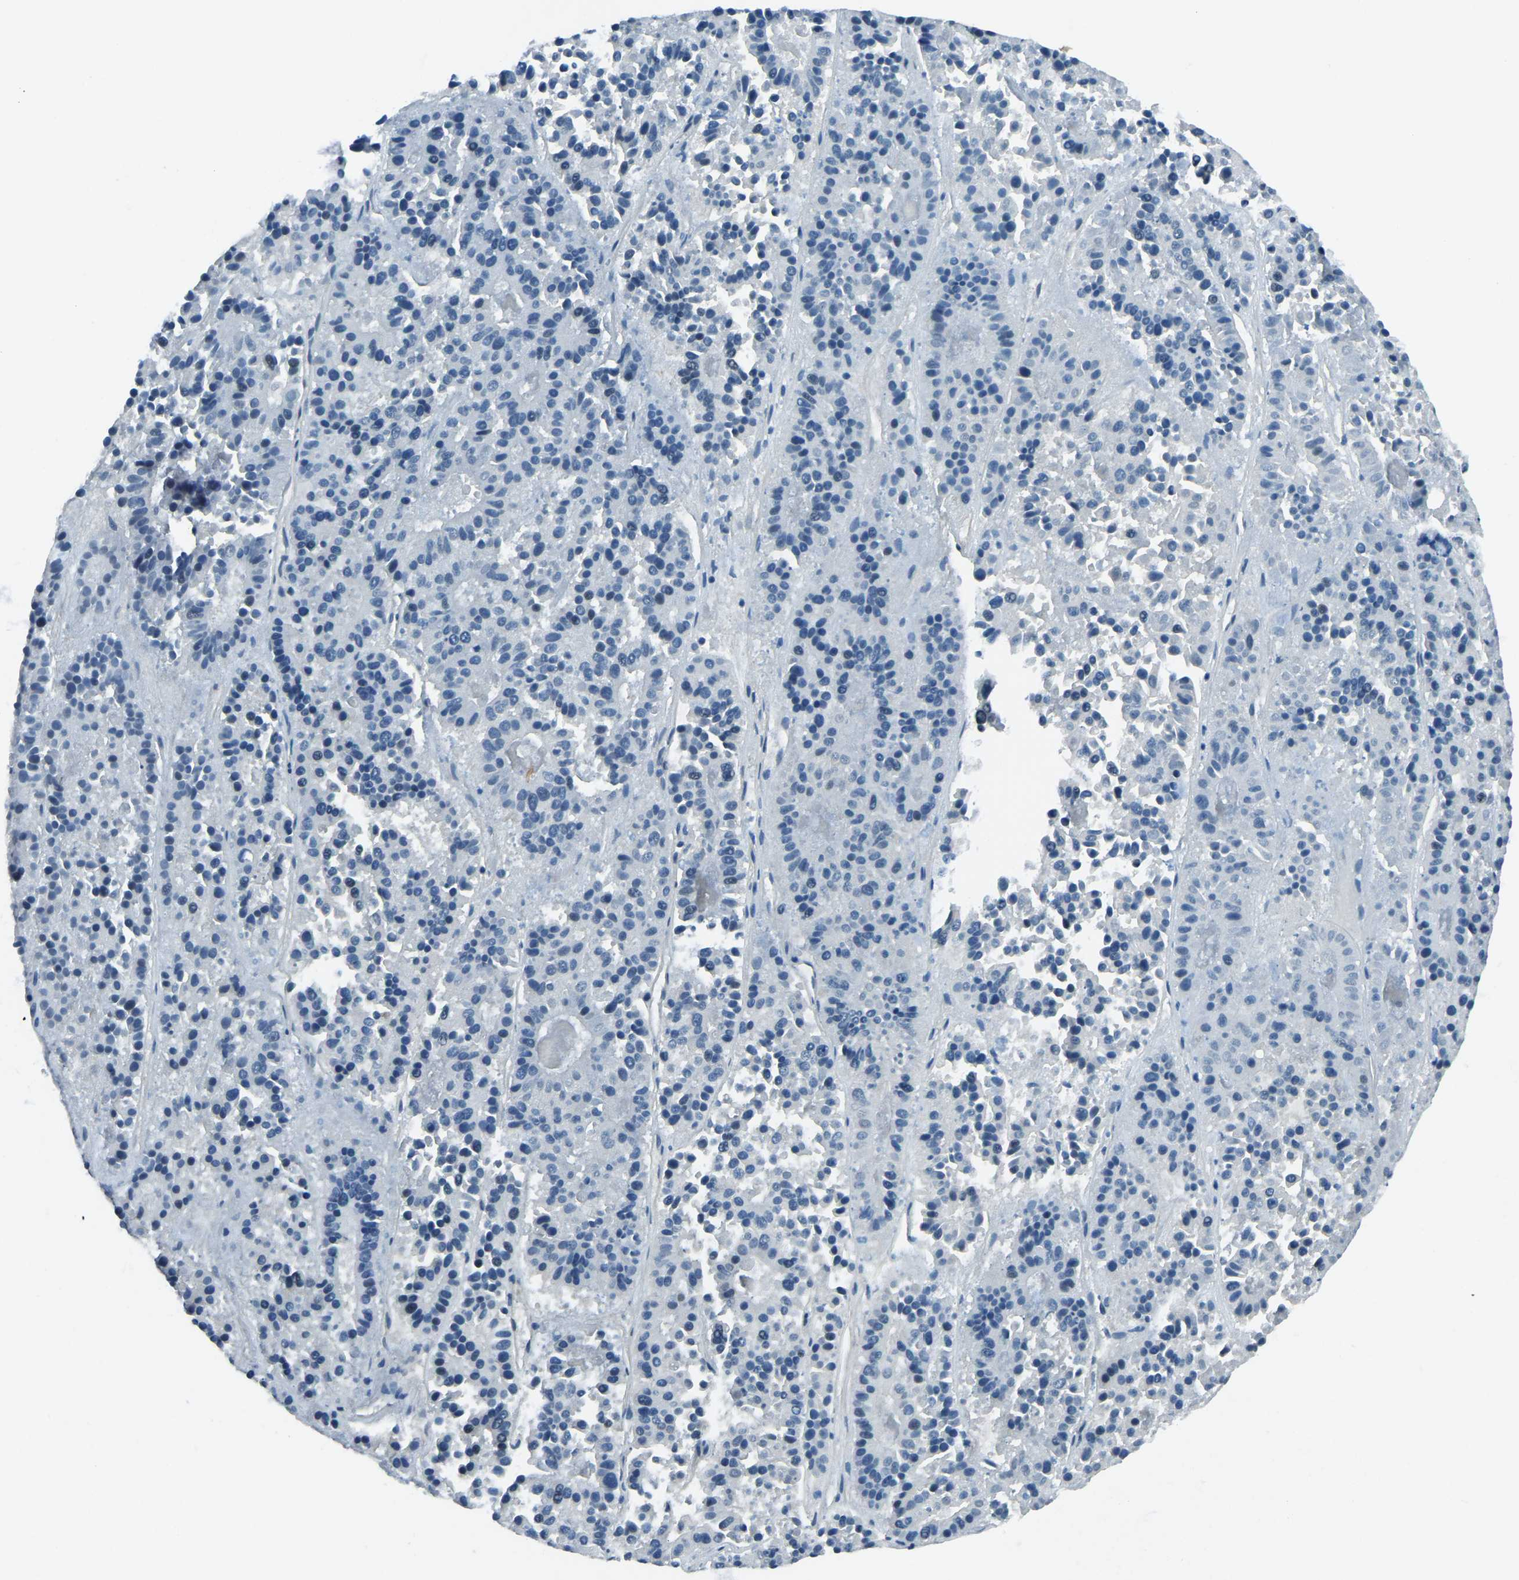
{"staining": {"intensity": "negative", "quantity": "none", "location": "none"}, "tissue": "pancreatic cancer", "cell_type": "Tumor cells", "image_type": "cancer", "snomed": [{"axis": "morphology", "description": "Adenocarcinoma, NOS"}, {"axis": "topography", "description": "Pancreas"}], "caption": "This is an immunohistochemistry (IHC) micrograph of adenocarcinoma (pancreatic). There is no expression in tumor cells.", "gene": "PRCC", "patient": {"sex": "male", "age": 50}}